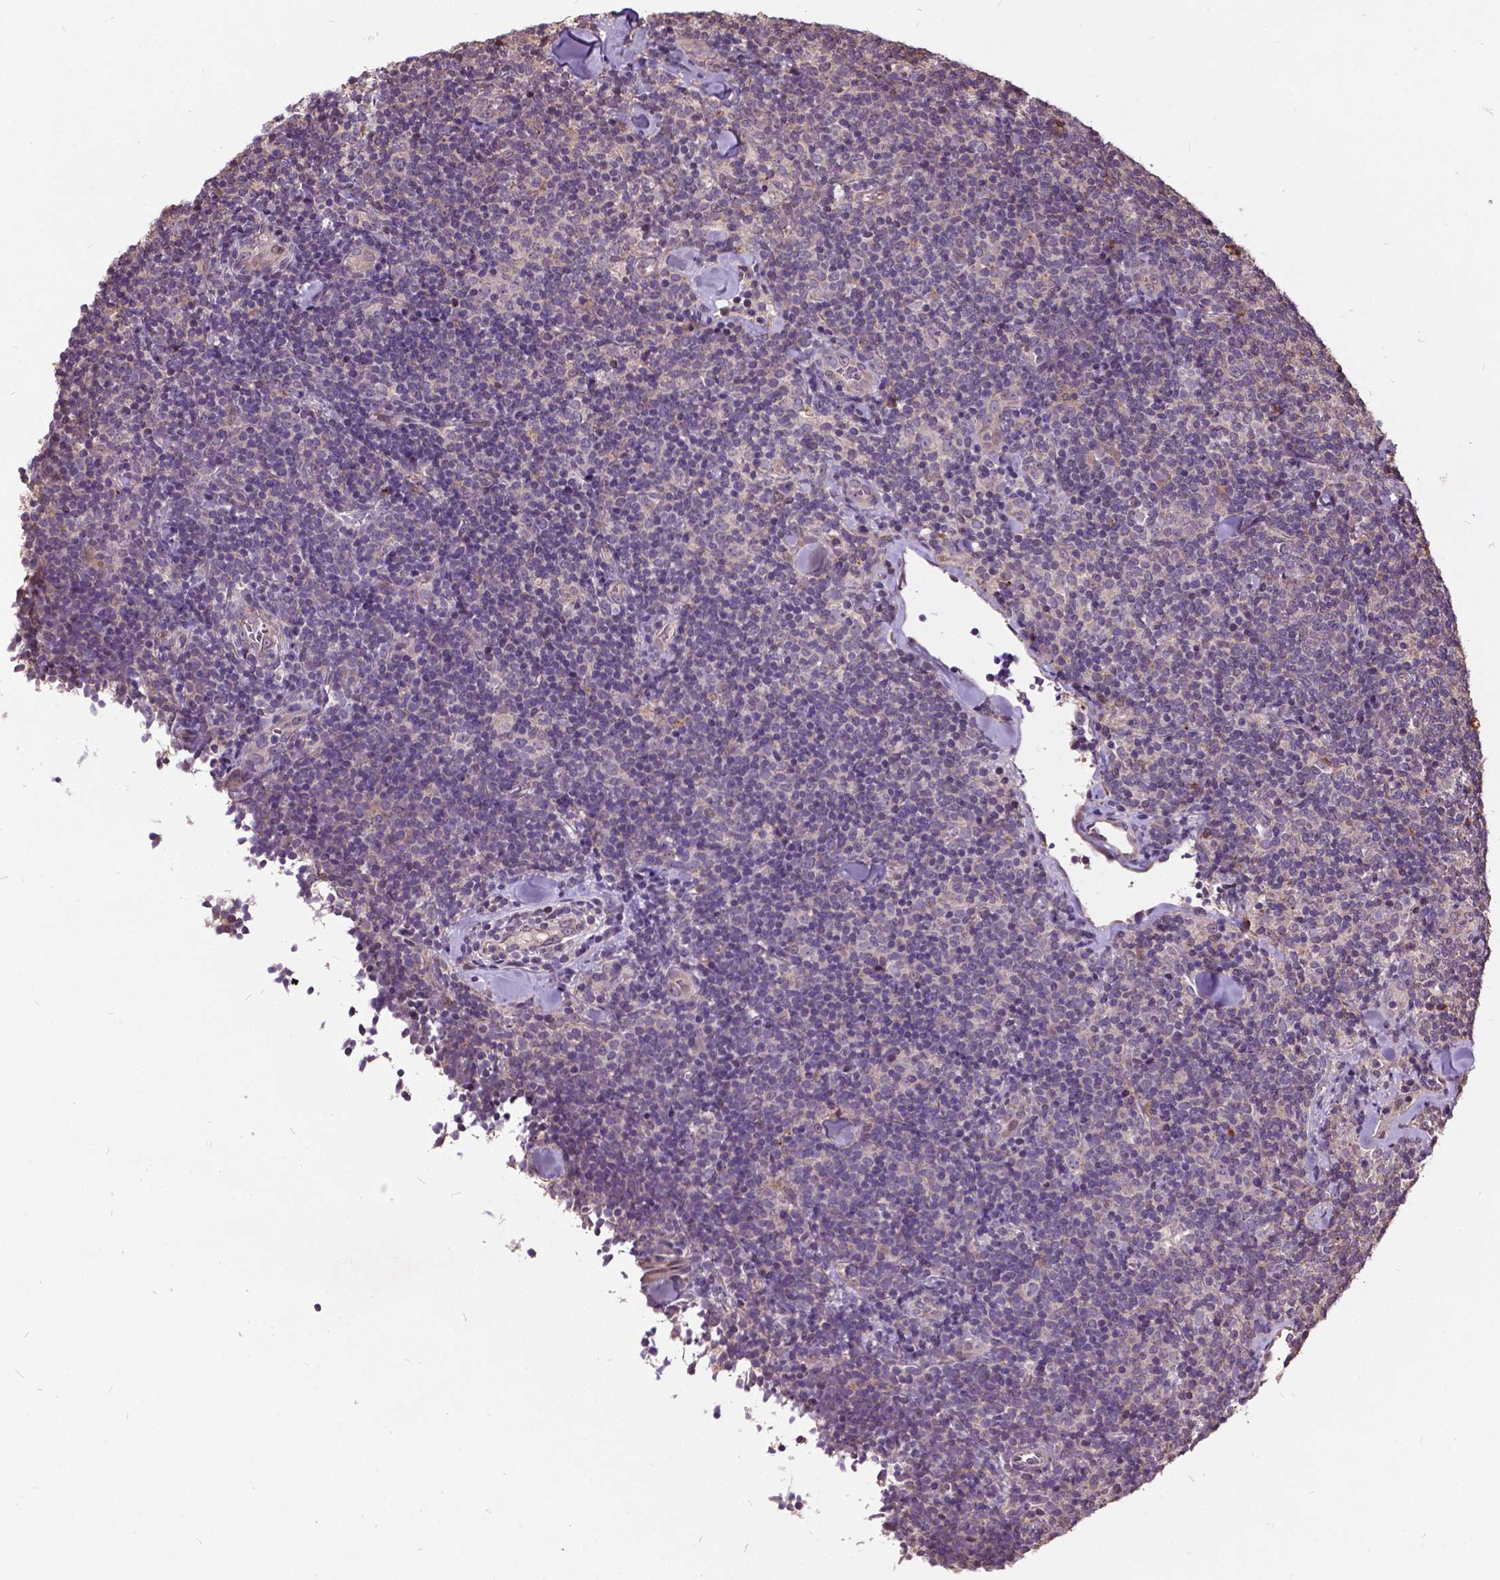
{"staining": {"intensity": "negative", "quantity": "none", "location": "none"}, "tissue": "lymphoma", "cell_type": "Tumor cells", "image_type": "cancer", "snomed": [{"axis": "morphology", "description": "Malignant lymphoma, non-Hodgkin's type, Low grade"}, {"axis": "topography", "description": "Lymph node"}], "caption": "Malignant lymphoma, non-Hodgkin's type (low-grade) was stained to show a protein in brown. There is no significant staining in tumor cells.", "gene": "AP1S3", "patient": {"sex": "female", "age": 56}}